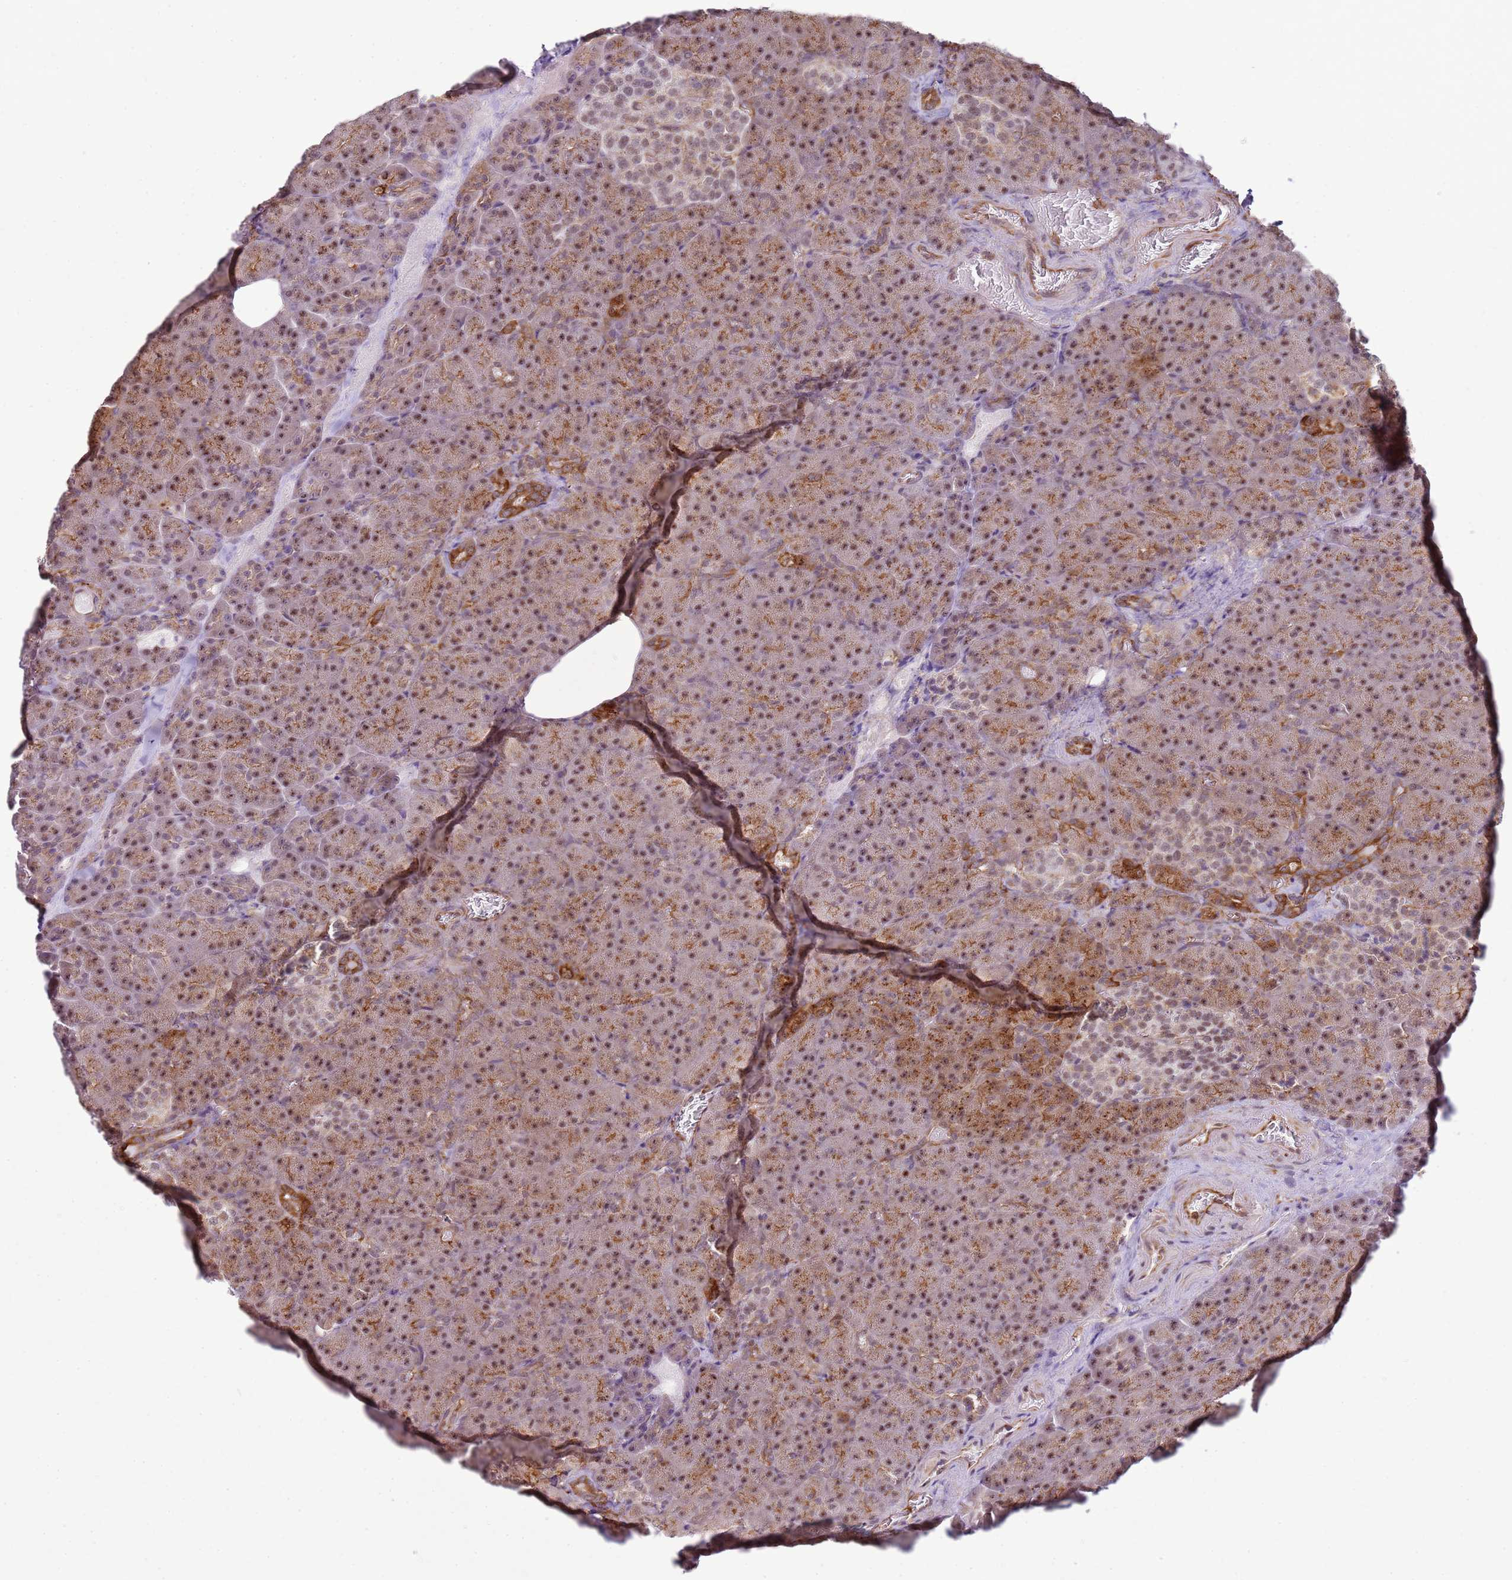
{"staining": {"intensity": "moderate", "quantity": ">75%", "location": "cytoplasmic/membranous,nuclear"}, "tissue": "pancreas", "cell_type": "Exocrine glandular cells", "image_type": "normal", "snomed": [{"axis": "morphology", "description": "Normal tissue, NOS"}, {"axis": "topography", "description": "Pancreas"}], "caption": "Moderate cytoplasmic/membranous,nuclear expression for a protein is identified in about >75% of exocrine glandular cells of normal pancreas using immunohistochemistry (IHC).", "gene": "GABRE", "patient": {"sex": "female", "age": 74}}